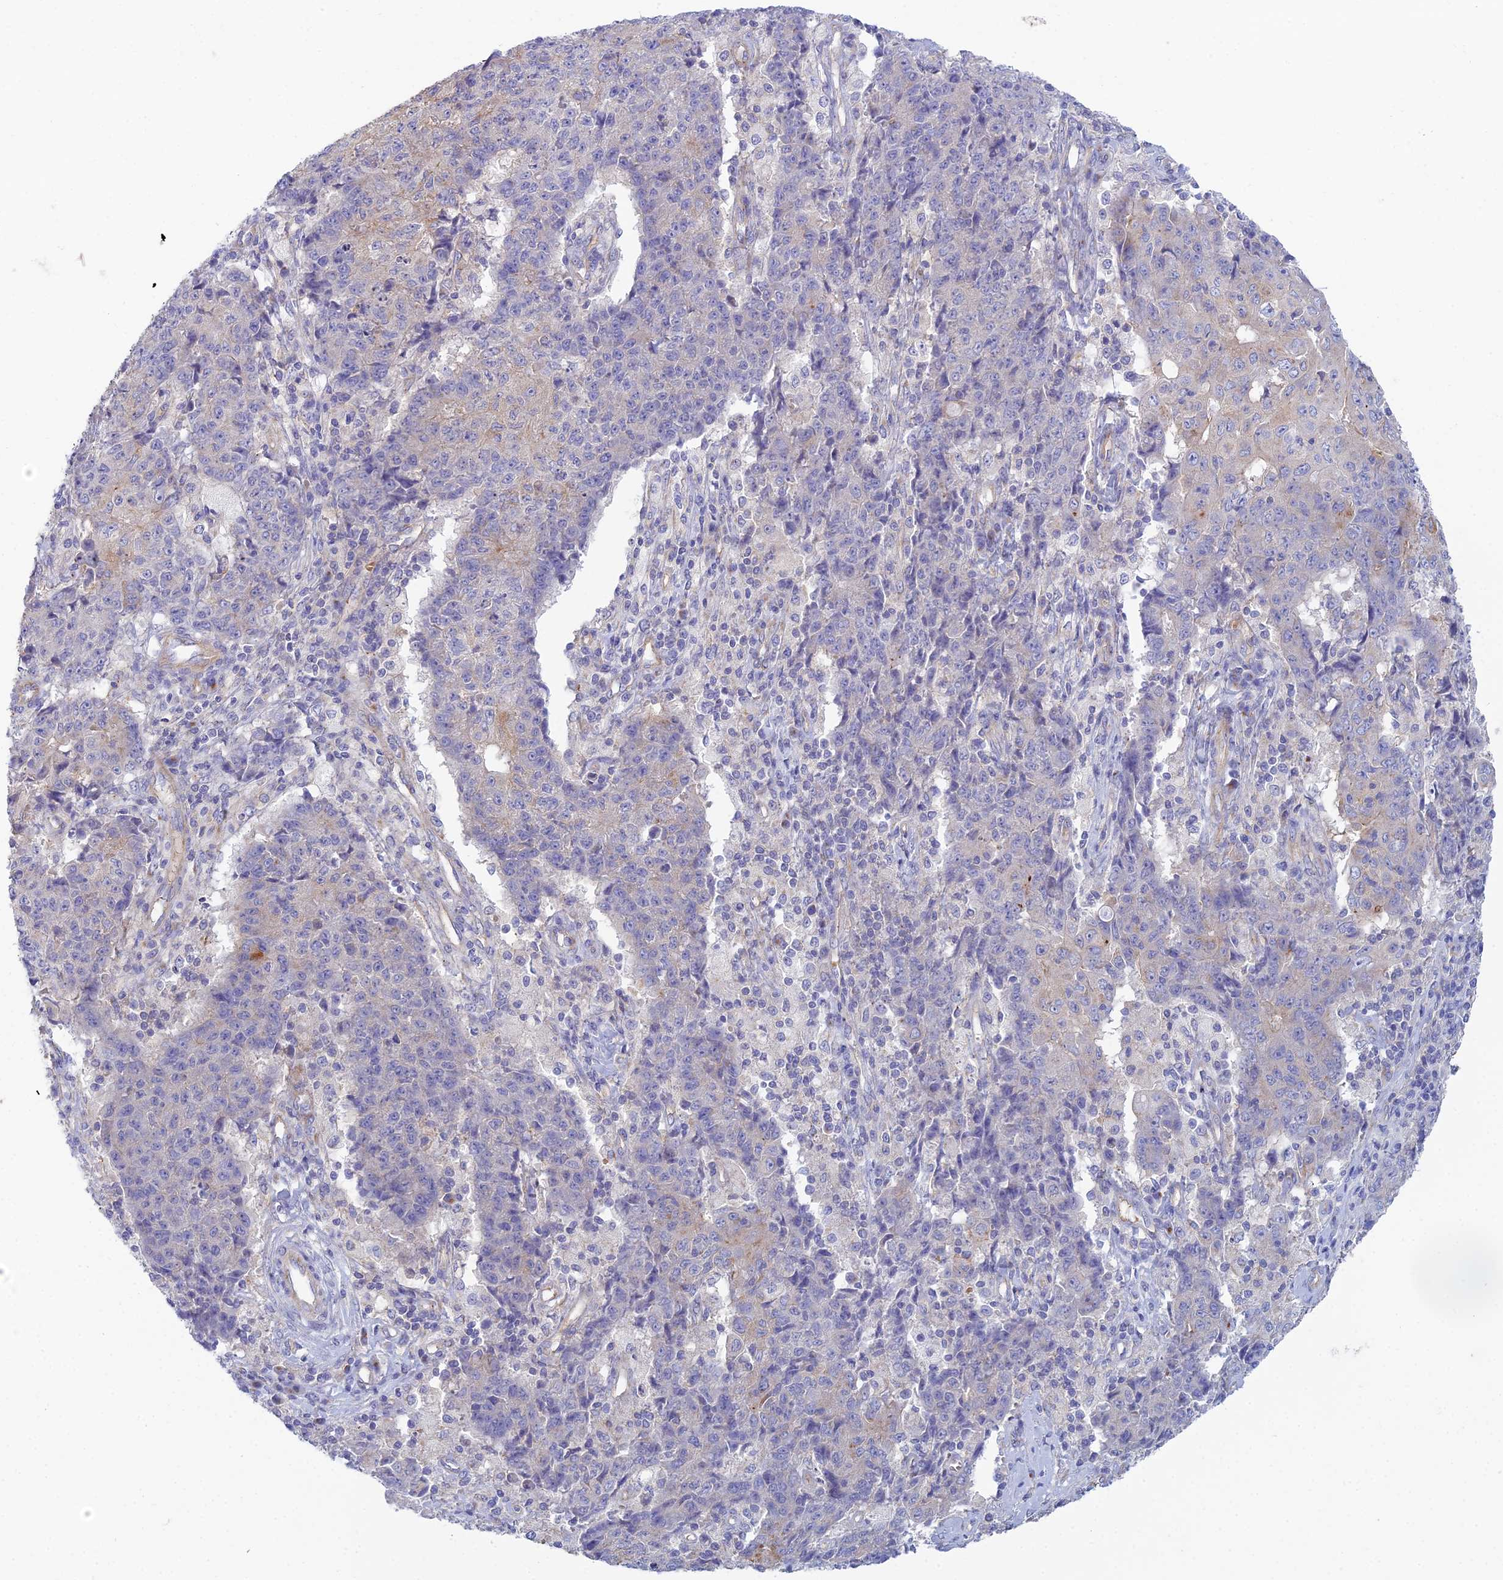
{"staining": {"intensity": "negative", "quantity": "none", "location": "none"}, "tissue": "ovarian cancer", "cell_type": "Tumor cells", "image_type": "cancer", "snomed": [{"axis": "morphology", "description": "Carcinoma, endometroid"}, {"axis": "topography", "description": "Ovary"}], "caption": "This photomicrograph is of ovarian cancer (endometroid carcinoma) stained with IHC to label a protein in brown with the nuclei are counter-stained blue. There is no staining in tumor cells.", "gene": "ZNF564", "patient": {"sex": "female", "age": 42}}